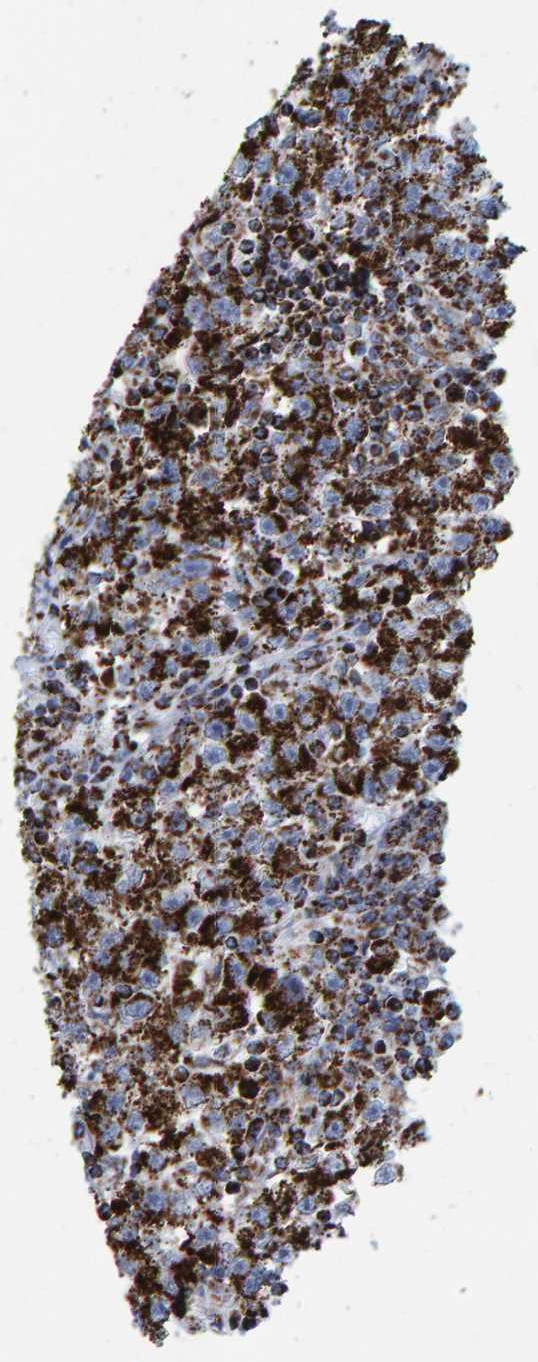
{"staining": {"intensity": "strong", "quantity": ">75%", "location": "cytoplasmic/membranous"}, "tissue": "testis cancer", "cell_type": "Tumor cells", "image_type": "cancer", "snomed": [{"axis": "morphology", "description": "Seminoma, NOS"}, {"axis": "topography", "description": "Testis"}], "caption": "This image shows IHC staining of testis cancer (seminoma), with high strong cytoplasmic/membranous staining in about >75% of tumor cells.", "gene": "ENSG00000262660", "patient": {"sex": "male", "age": 22}}